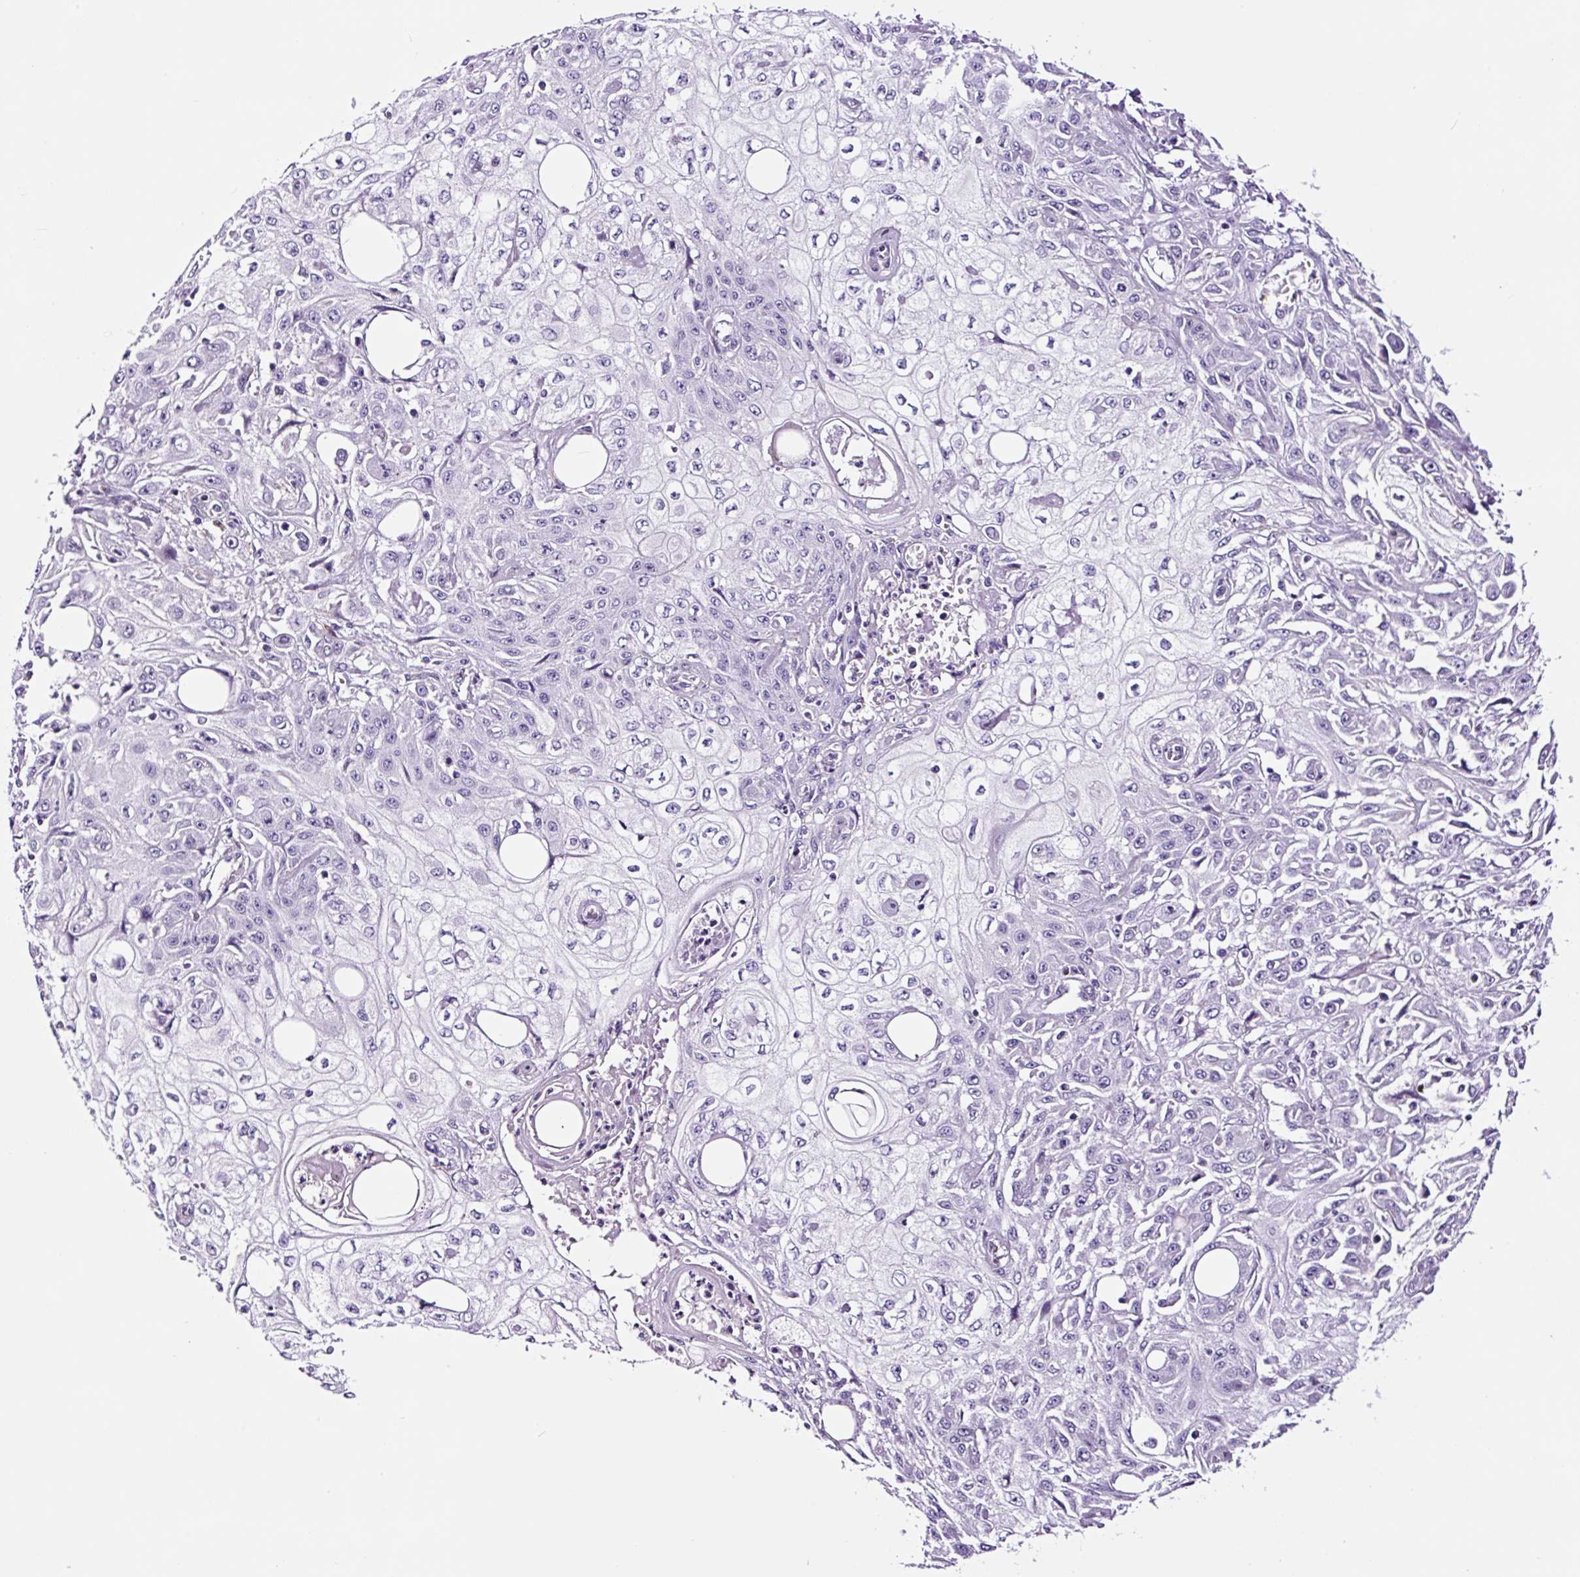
{"staining": {"intensity": "negative", "quantity": "none", "location": "none"}, "tissue": "skin cancer", "cell_type": "Tumor cells", "image_type": "cancer", "snomed": [{"axis": "morphology", "description": "Squamous cell carcinoma, NOS"}, {"axis": "morphology", "description": "Squamous cell carcinoma, metastatic, NOS"}, {"axis": "topography", "description": "Skin"}, {"axis": "topography", "description": "Lymph node"}], "caption": "Tumor cells are negative for brown protein staining in skin cancer.", "gene": "TAFA3", "patient": {"sex": "male", "age": 75}}